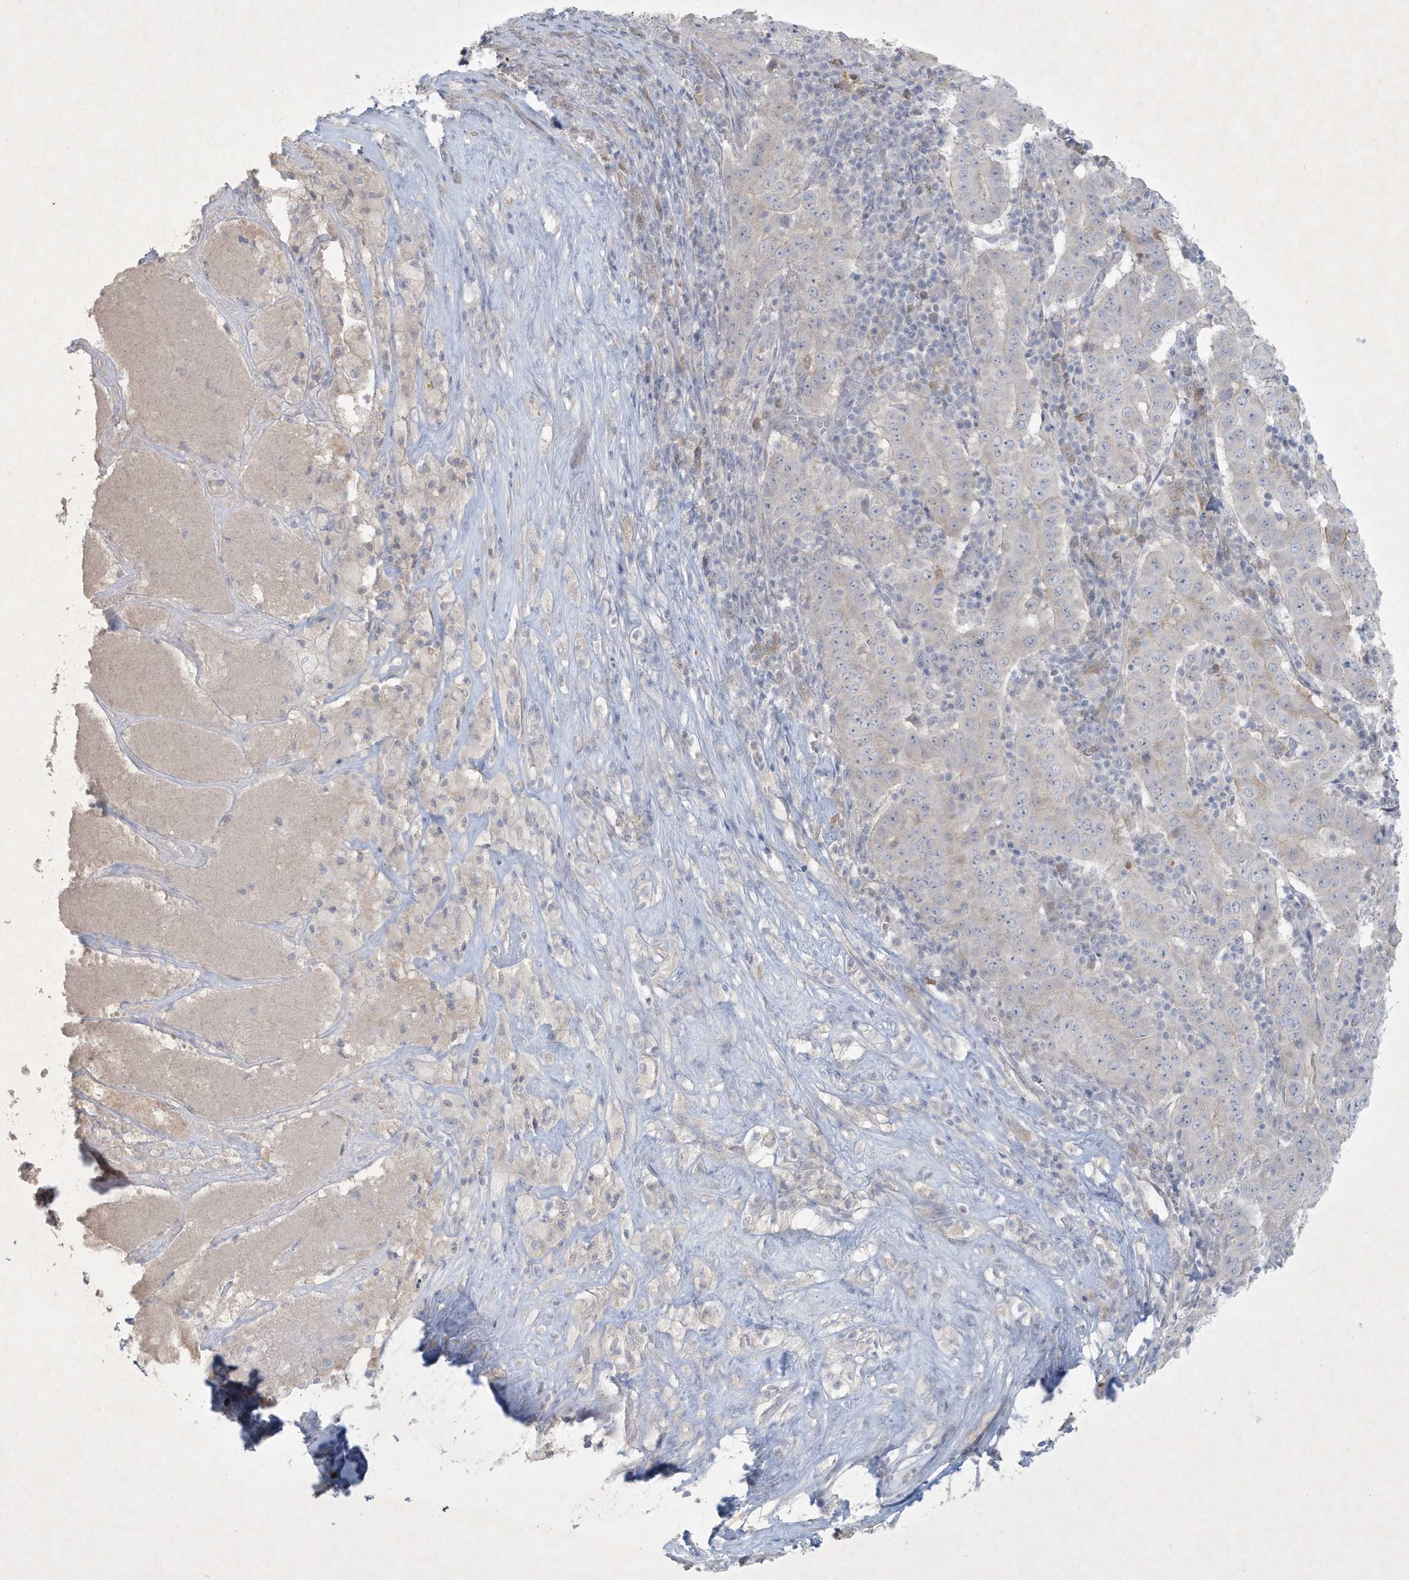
{"staining": {"intensity": "negative", "quantity": "none", "location": "none"}, "tissue": "pancreatic cancer", "cell_type": "Tumor cells", "image_type": "cancer", "snomed": [{"axis": "morphology", "description": "Adenocarcinoma, NOS"}, {"axis": "topography", "description": "Pancreas"}], "caption": "Immunohistochemistry of pancreatic adenocarcinoma displays no positivity in tumor cells.", "gene": "CCDC24", "patient": {"sex": "male", "age": 63}}